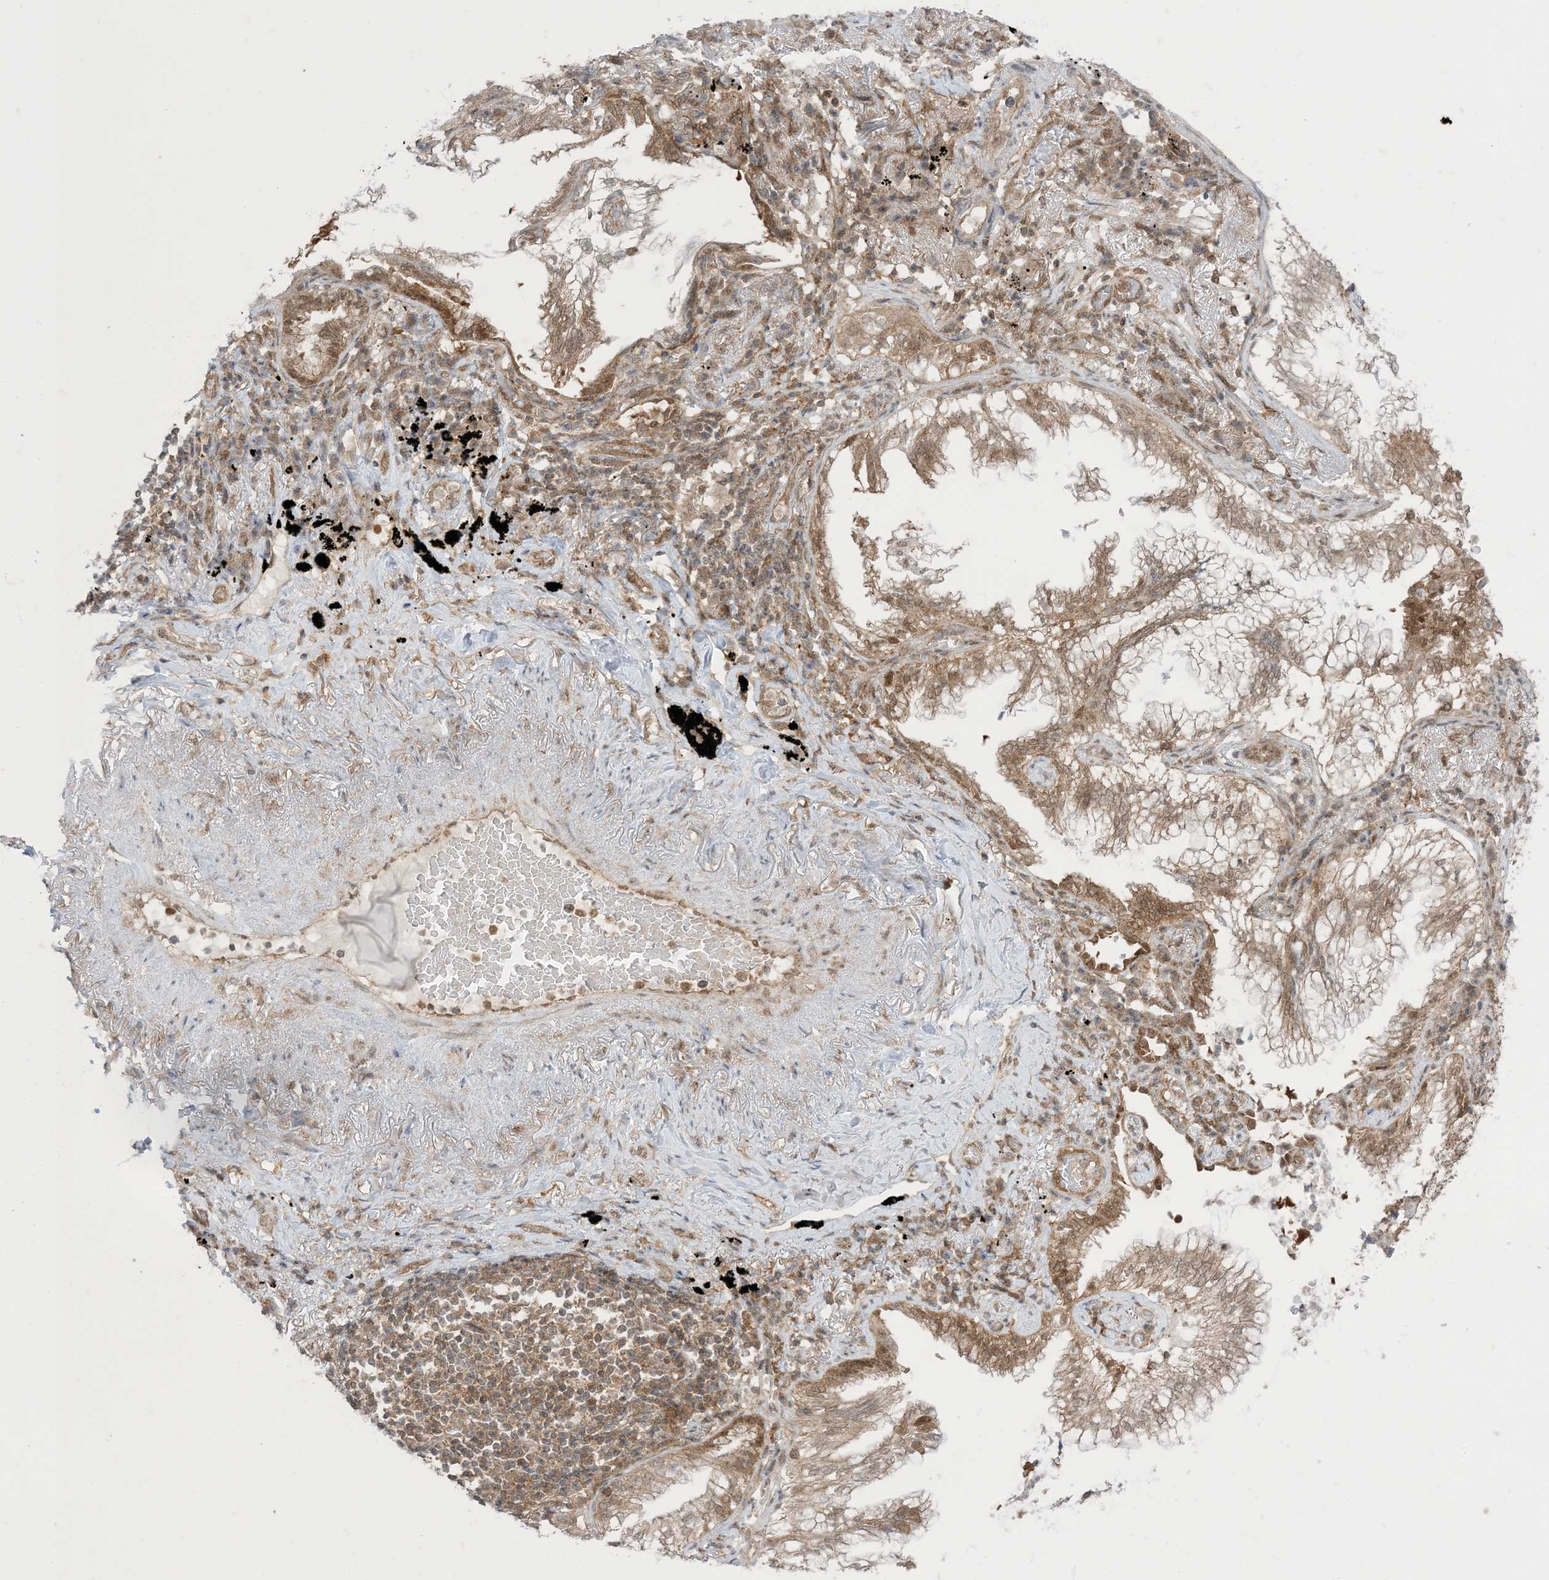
{"staining": {"intensity": "moderate", "quantity": ">75%", "location": "cytoplasmic/membranous"}, "tissue": "lung cancer", "cell_type": "Tumor cells", "image_type": "cancer", "snomed": [{"axis": "morphology", "description": "Adenocarcinoma, NOS"}, {"axis": "topography", "description": "Lung"}], "caption": "Protein staining shows moderate cytoplasmic/membranous expression in about >75% of tumor cells in lung cancer (adenocarcinoma).", "gene": "PTPA", "patient": {"sex": "female", "age": 70}}